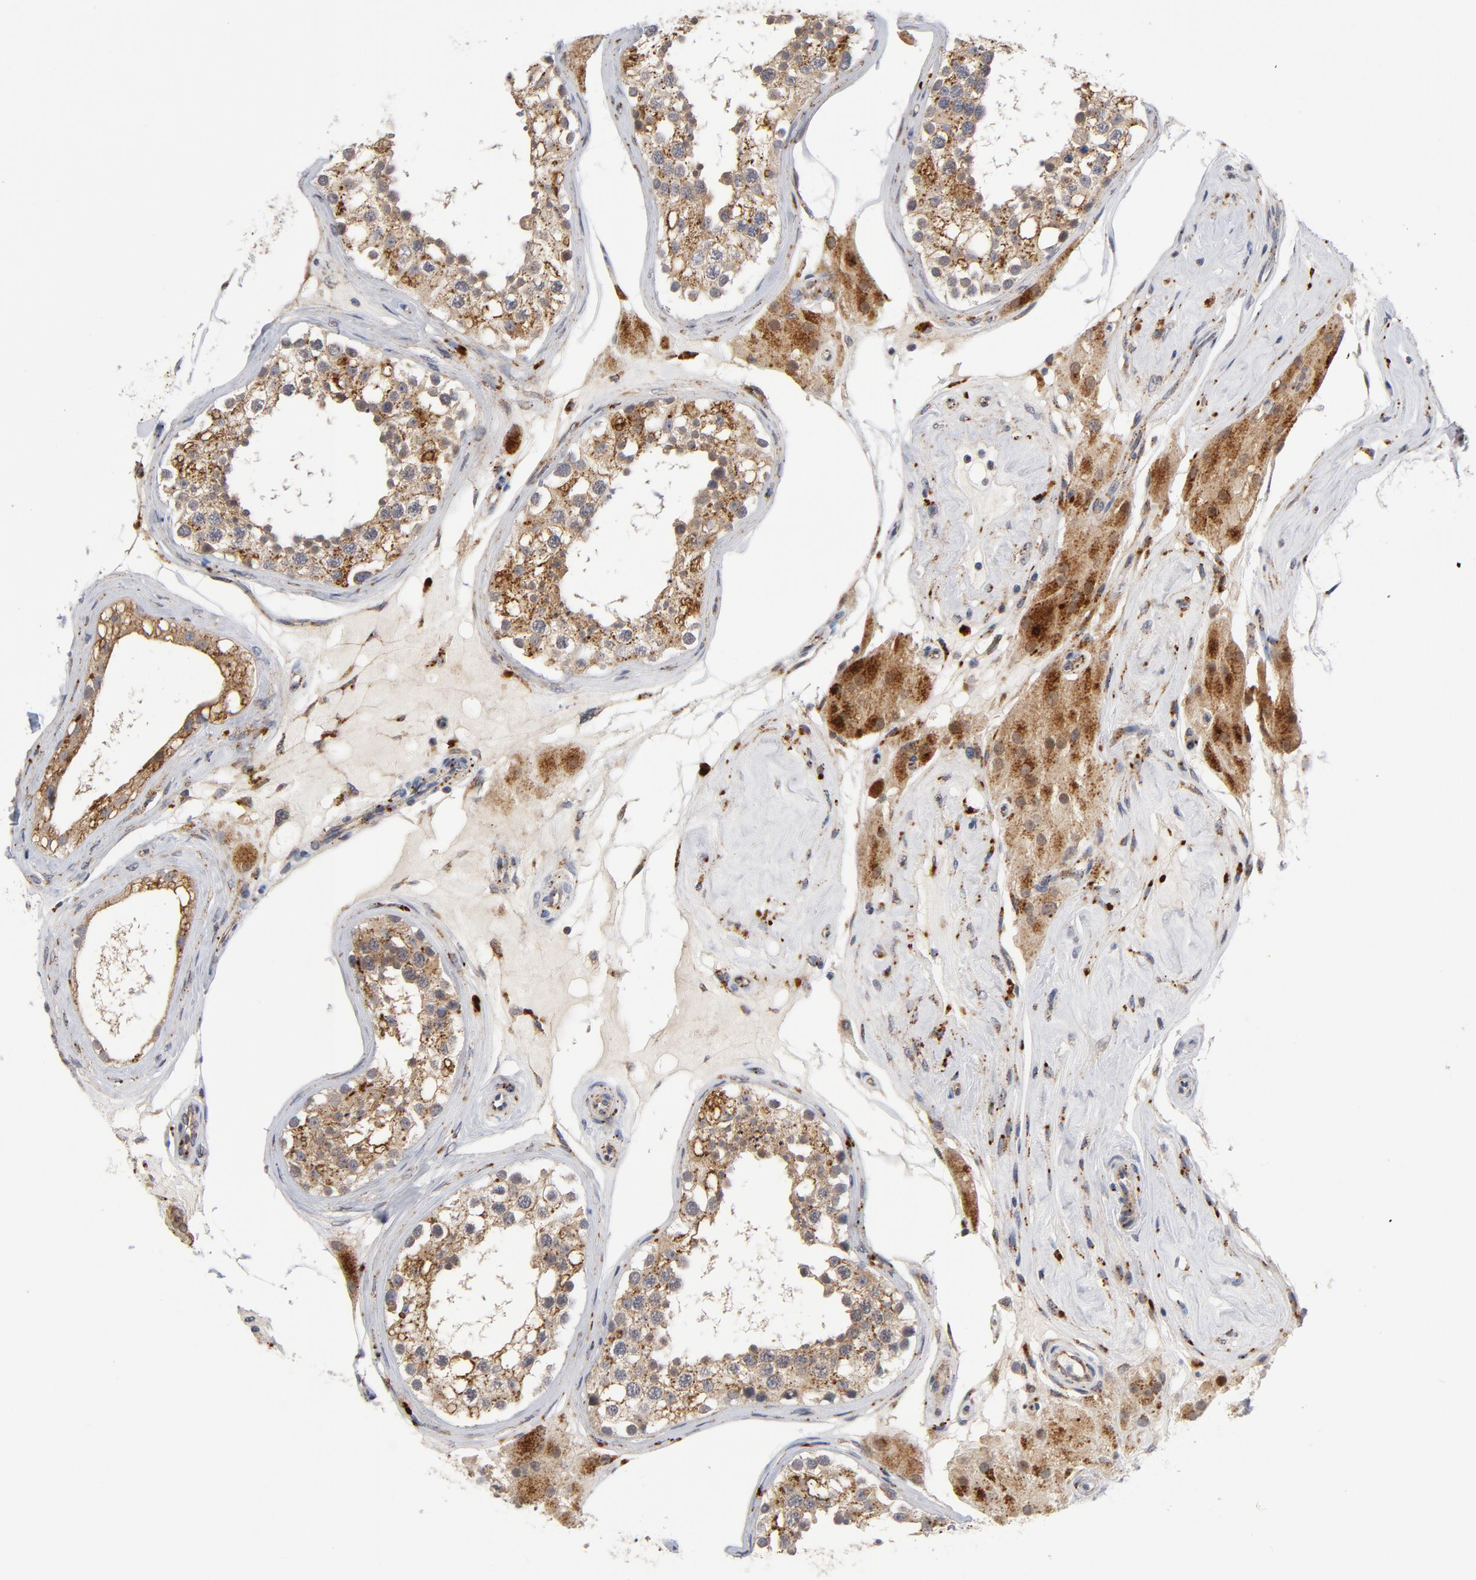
{"staining": {"intensity": "moderate", "quantity": ">75%", "location": "cytoplasmic/membranous"}, "tissue": "testis", "cell_type": "Cells in seminiferous ducts", "image_type": "normal", "snomed": [{"axis": "morphology", "description": "Normal tissue, NOS"}, {"axis": "topography", "description": "Testis"}], "caption": "Benign testis reveals moderate cytoplasmic/membranous staining in approximately >75% of cells in seminiferous ducts (DAB (3,3'-diaminobenzidine) IHC with brightfield microscopy, high magnification)..", "gene": "AKT2", "patient": {"sex": "male", "age": 68}}